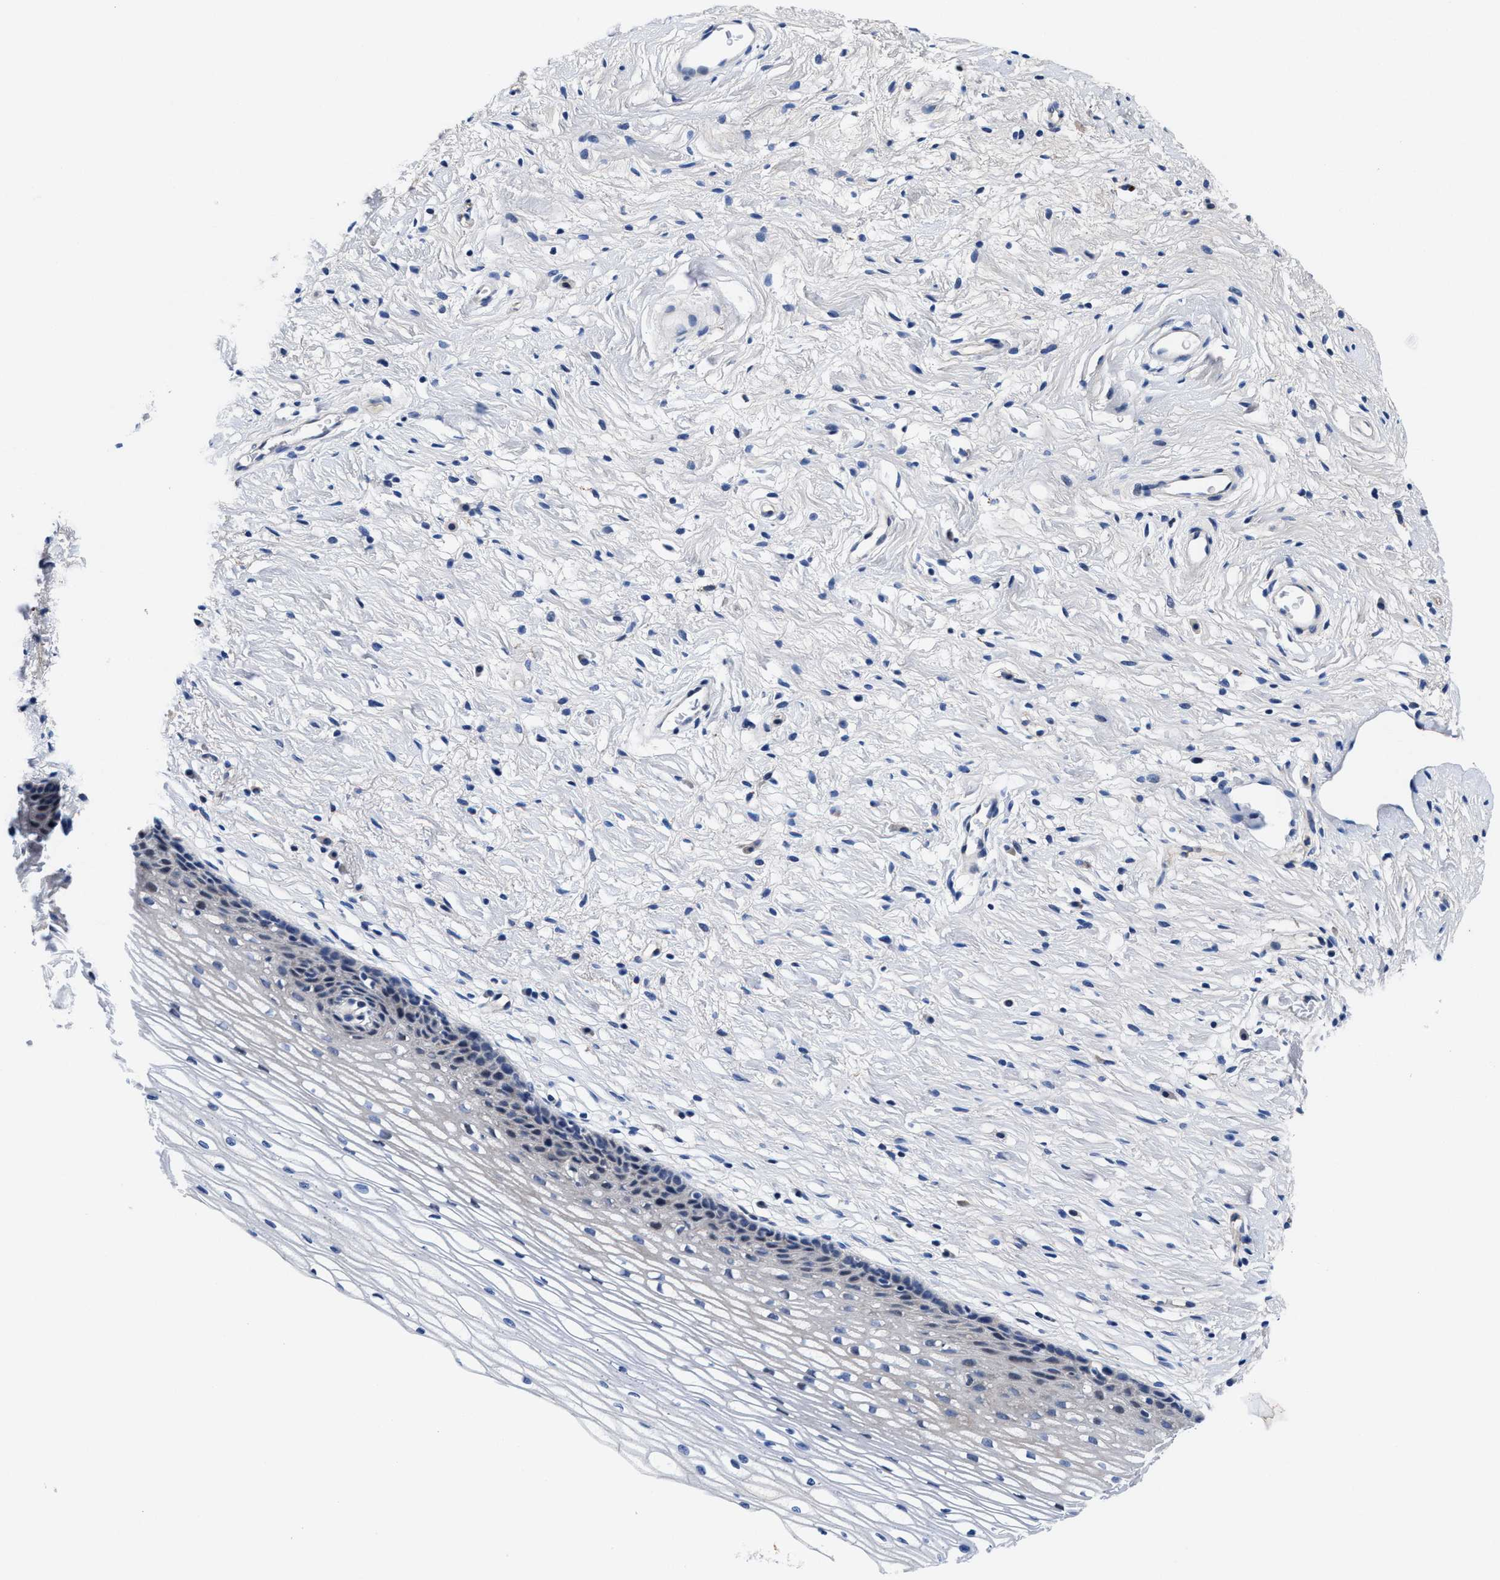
{"staining": {"intensity": "negative", "quantity": "none", "location": "none"}, "tissue": "cervix", "cell_type": "Glandular cells", "image_type": "normal", "snomed": [{"axis": "morphology", "description": "Normal tissue, NOS"}, {"axis": "topography", "description": "Cervix"}], "caption": "Human cervix stained for a protein using IHC exhibits no expression in glandular cells.", "gene": "DHRS13", "patient": {"sex": "female", "age": 77}}